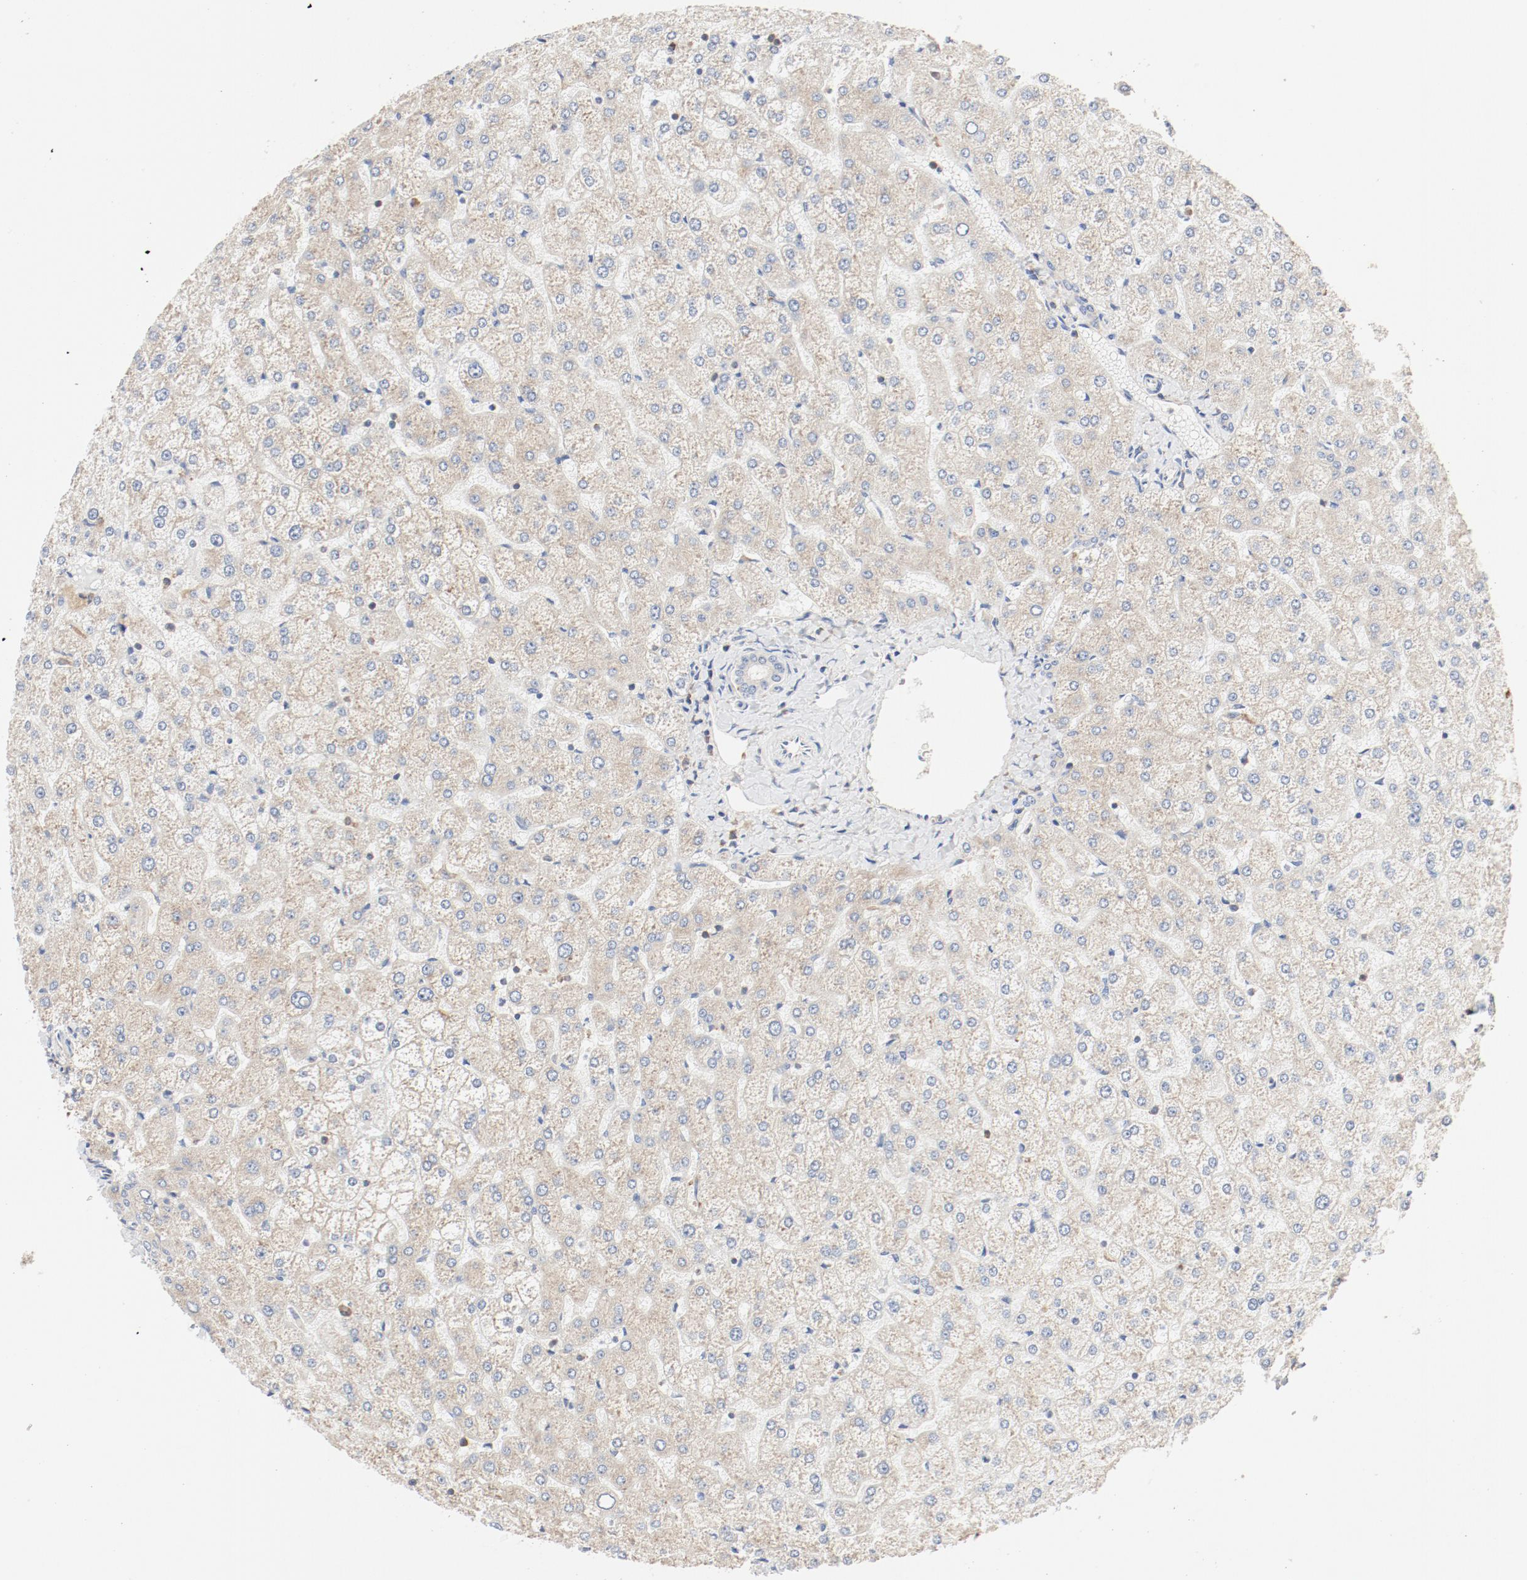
{"staining": {"intensity": "weak", "quantity": ">75%", "location": "cytoplasmic/membranous"}, "tissue": "liver", "cell_type": "Cholangiocytes", "image_type": "normal", "snomed": [{"axis": "morphology", "description": "Normal tissue, NOS"}, {"axis": "topography", "description": "Liver"}], "caption": "A histopathology image showing weak cytoplasmic/membranous positivity in about >75% of cholangiocytes in normal liver, as visualized by brown immunohistochemical staining.", "gene": "RPS6", "patient": {"sex": "female", "age": 32}}